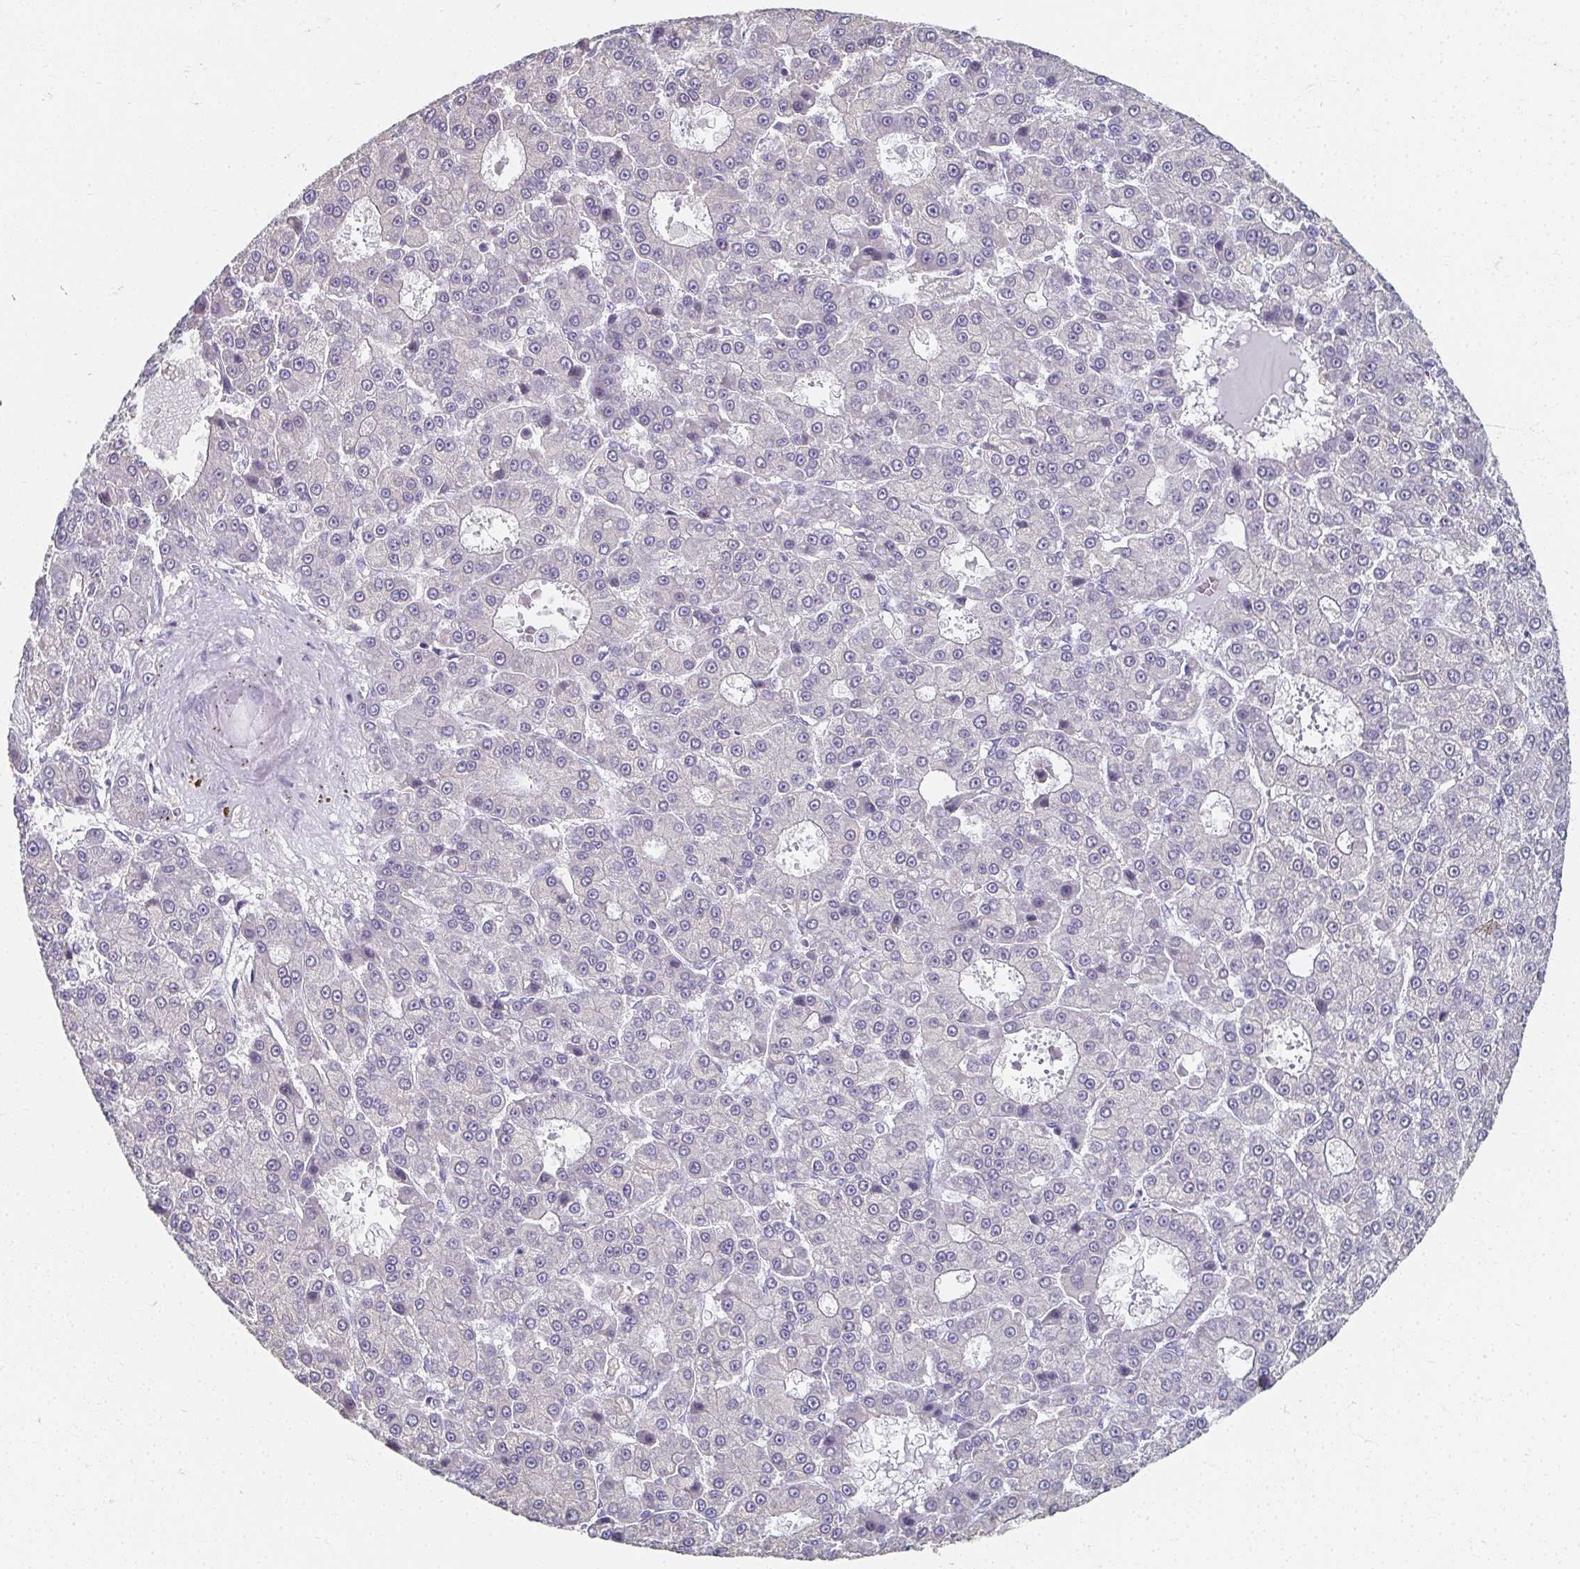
{"staining": {"intensity": "negative", "quantity": "none", "location": "none"}, "tissue": "liver cancer", "cell_type": "Tumor cells", "image_type": "cancer", "snomed": [{"axis": "morphology", "description": "Carcinoma, Hepatocellular, NOS"}, {"axis": "topography", "description": "Liver"}], "caption": "DAB (3,3'-diaminobenzidine) immunohistochemical staining of human liver cancer demonstrates no significant staining in tumor cells. (Stains: DAB IHC with hematoxylin counter stain, Microscopy: brightfield microscopy at high magnification).", "gene": "CAMKV", "patient": {"sex": "male", "age": 70}}